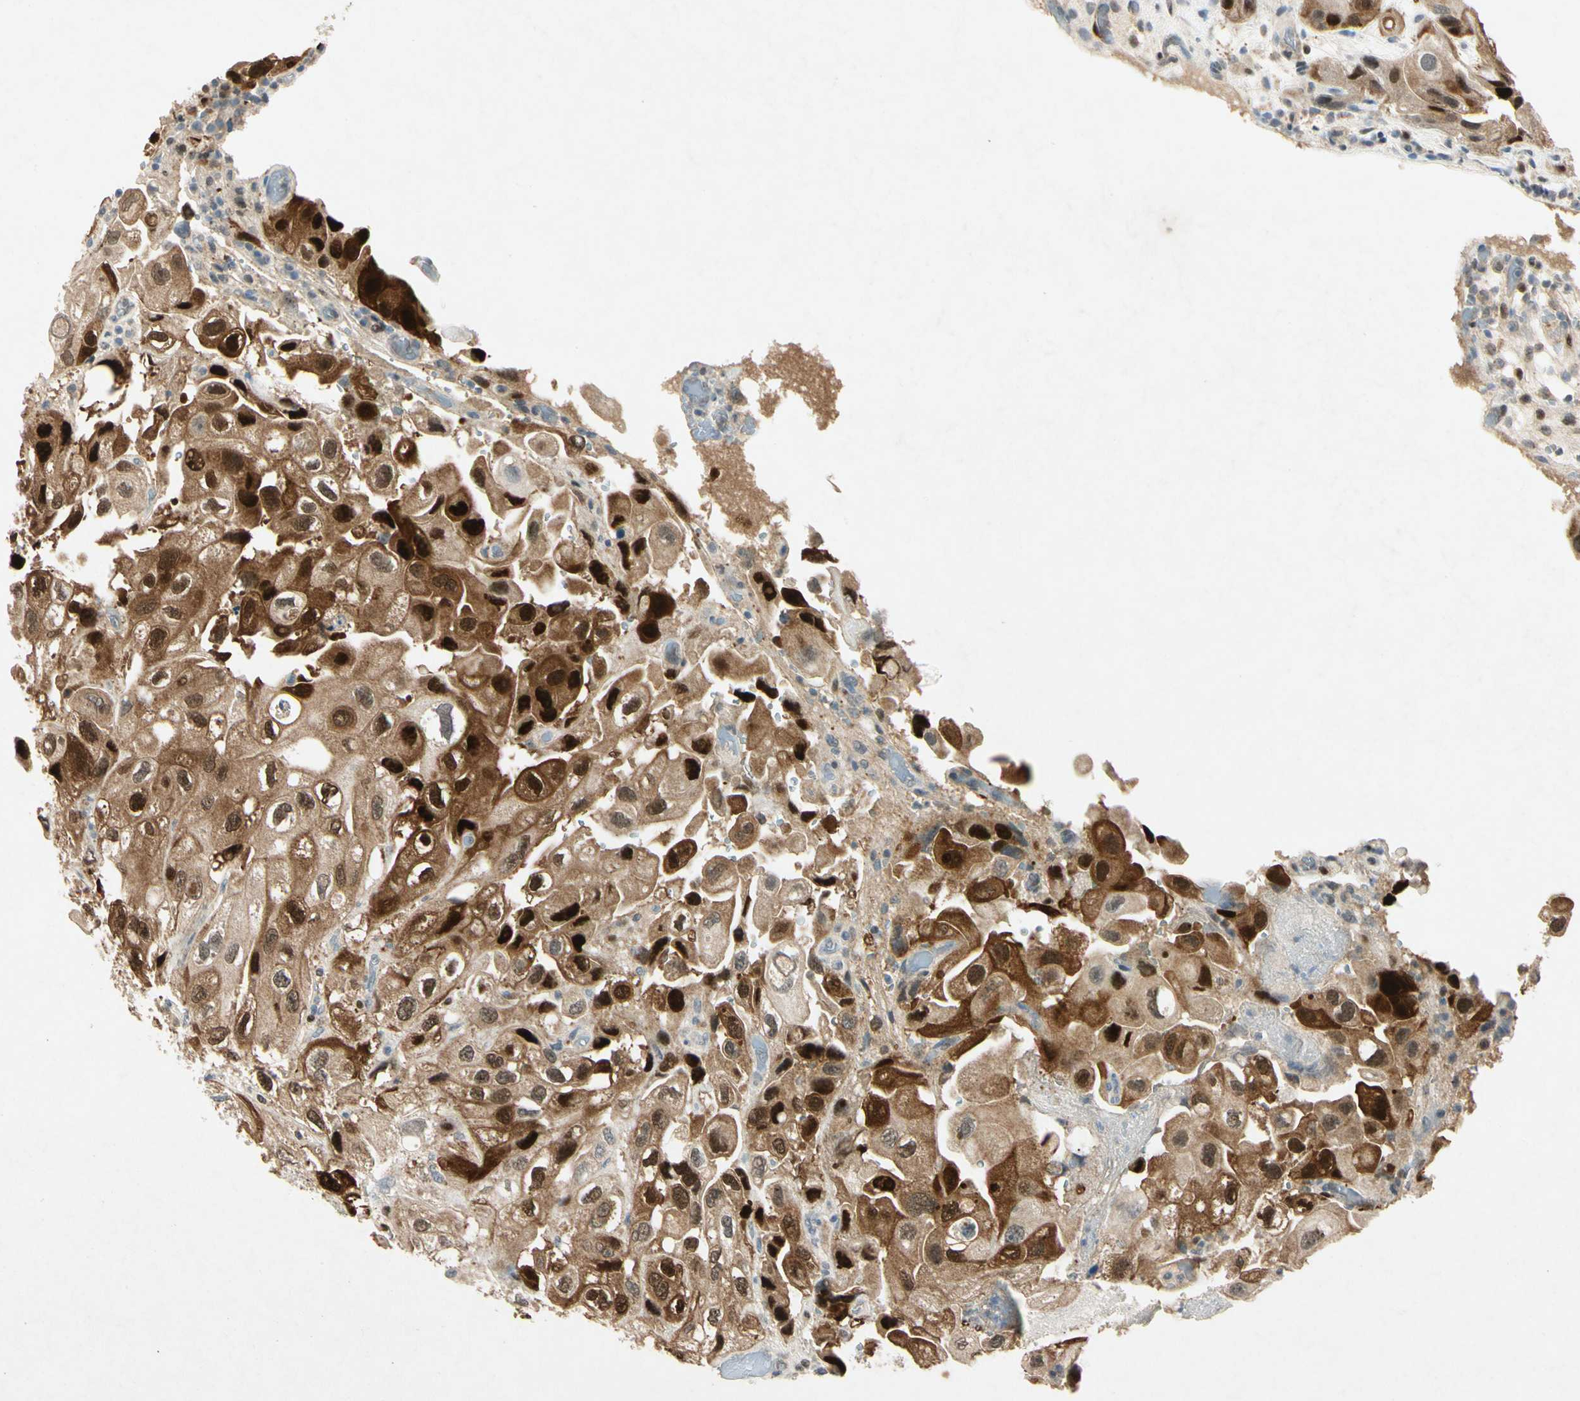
{"staining": {"intensity": "strong", "quantity": ">75%", "location": "cytoplasmic/membranous,nuclear"}, "tissue": "urothelial cancer", "cell_type": "Tumor cells", "image_type": "cancer", "snomed": [{"axis": "morphology", "description": "Urothelial carcinoma, High grade"}, {"axis": "topography", "description": "Urinary bladder"}], "caption": "Protein expression analysis of urothelial carcinoma (high-grade) reveals strong cytoplasmic/membranous and nuclear staining in about >75% of tumor cells. (brown staining indicates protein expression, while blue staining denotes nuclei).", "gene": "HSPA1B", "patient": {"sex": "female", "age": 64}}